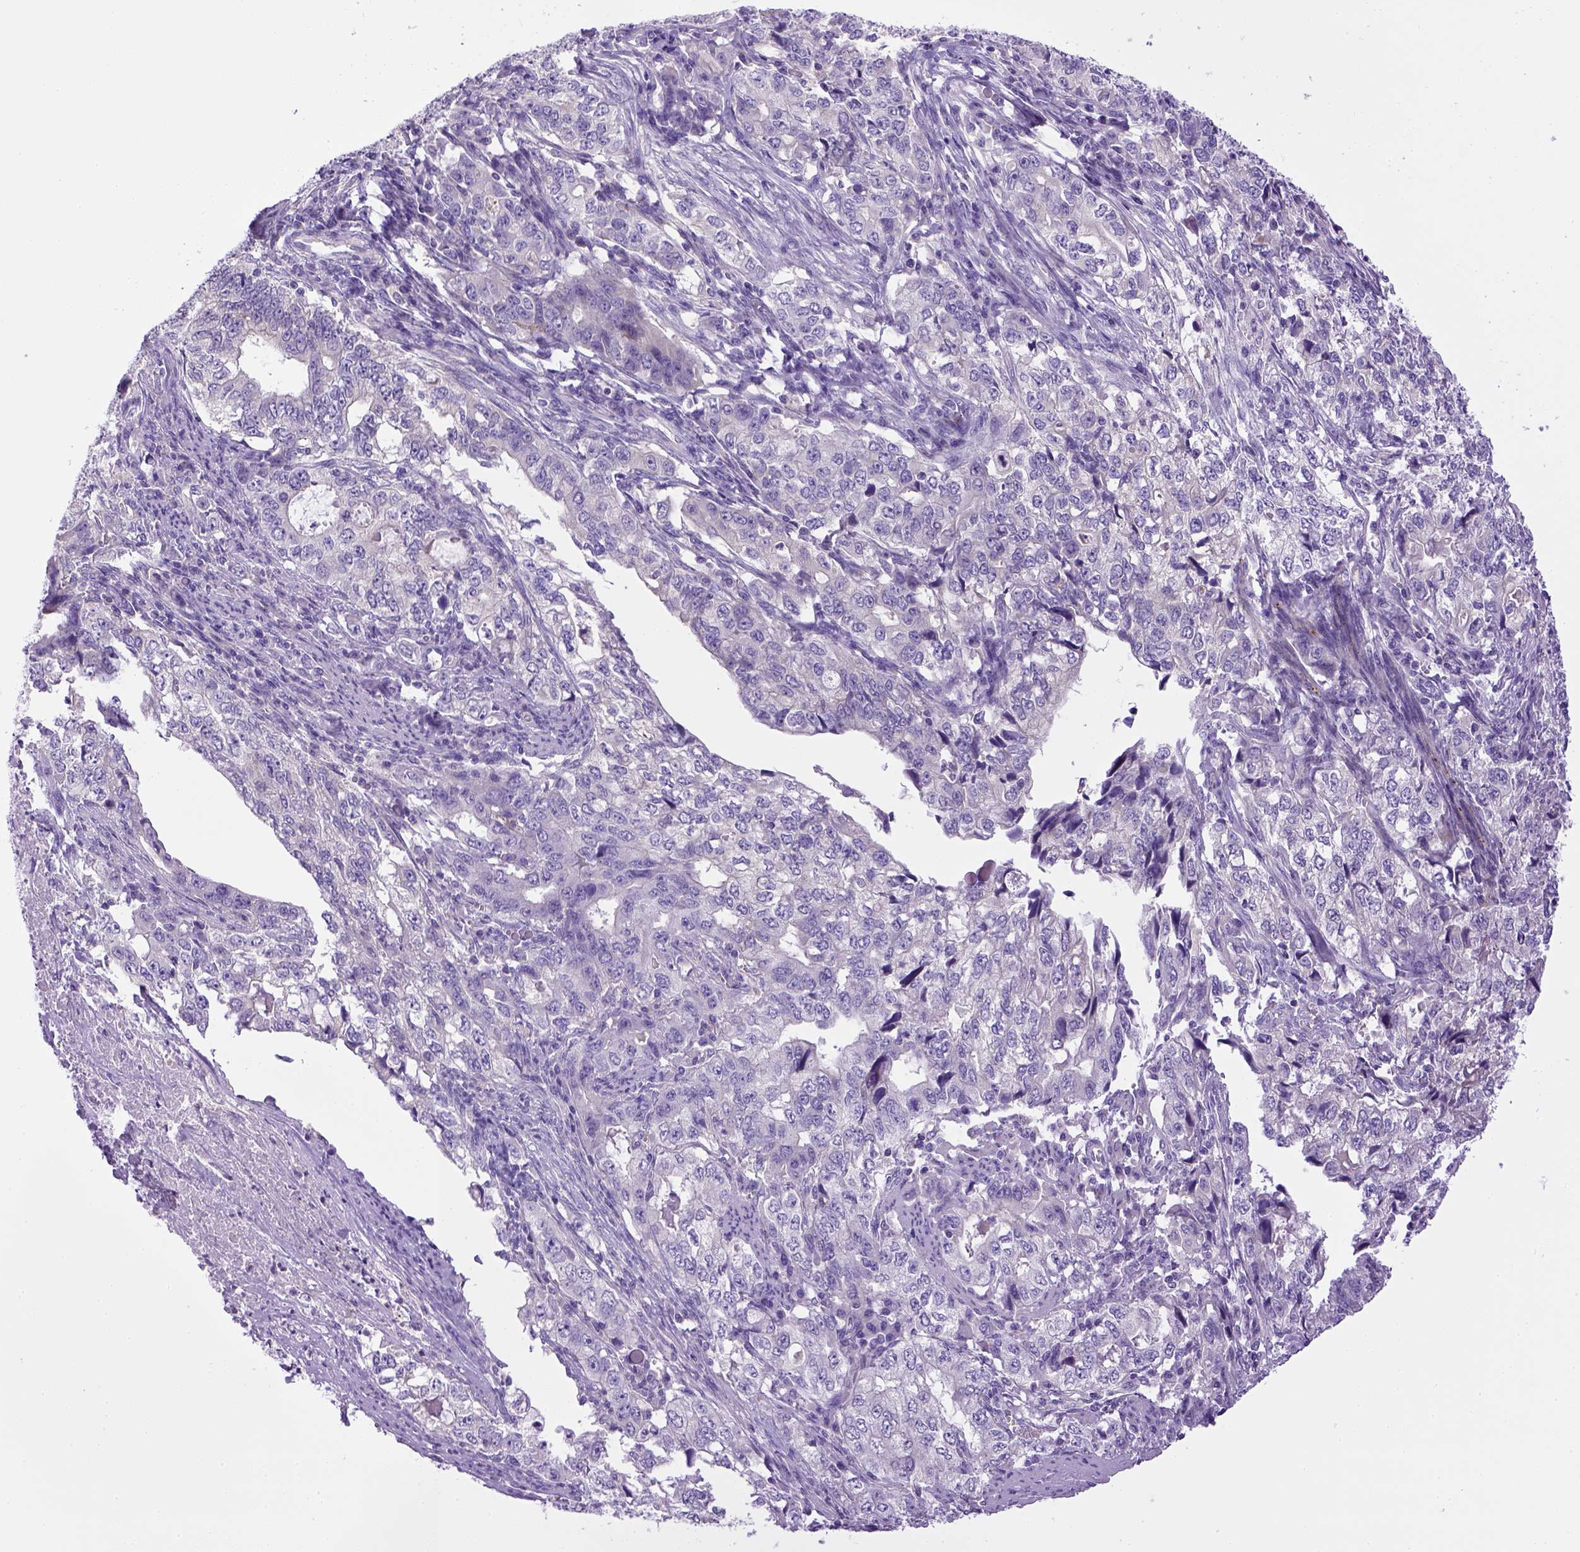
{"staining": {"intensity": "negative", "quantity": "none", "location": "none"}, "tissue": "stomach cancer", "cell_type": "Tumor cells", "image_type": "cancer", "snomed": [{"axis": "morphology", "description": "Adenocarcinoma, NOS"}, {"axis": "topography", "description": "Stomach, lower"}], "caption": "DAB immunohistochemical staining of human stomach cancer (adenocarcinoma) reveals no significant positivity in tumor cells. (Brightfield microscopy of DAB (3,3'-diaminobenzidine) immunohistochemistry at high magnification).", "gene": "BAAT", "patient": {"sex": "female", "age": 72}}